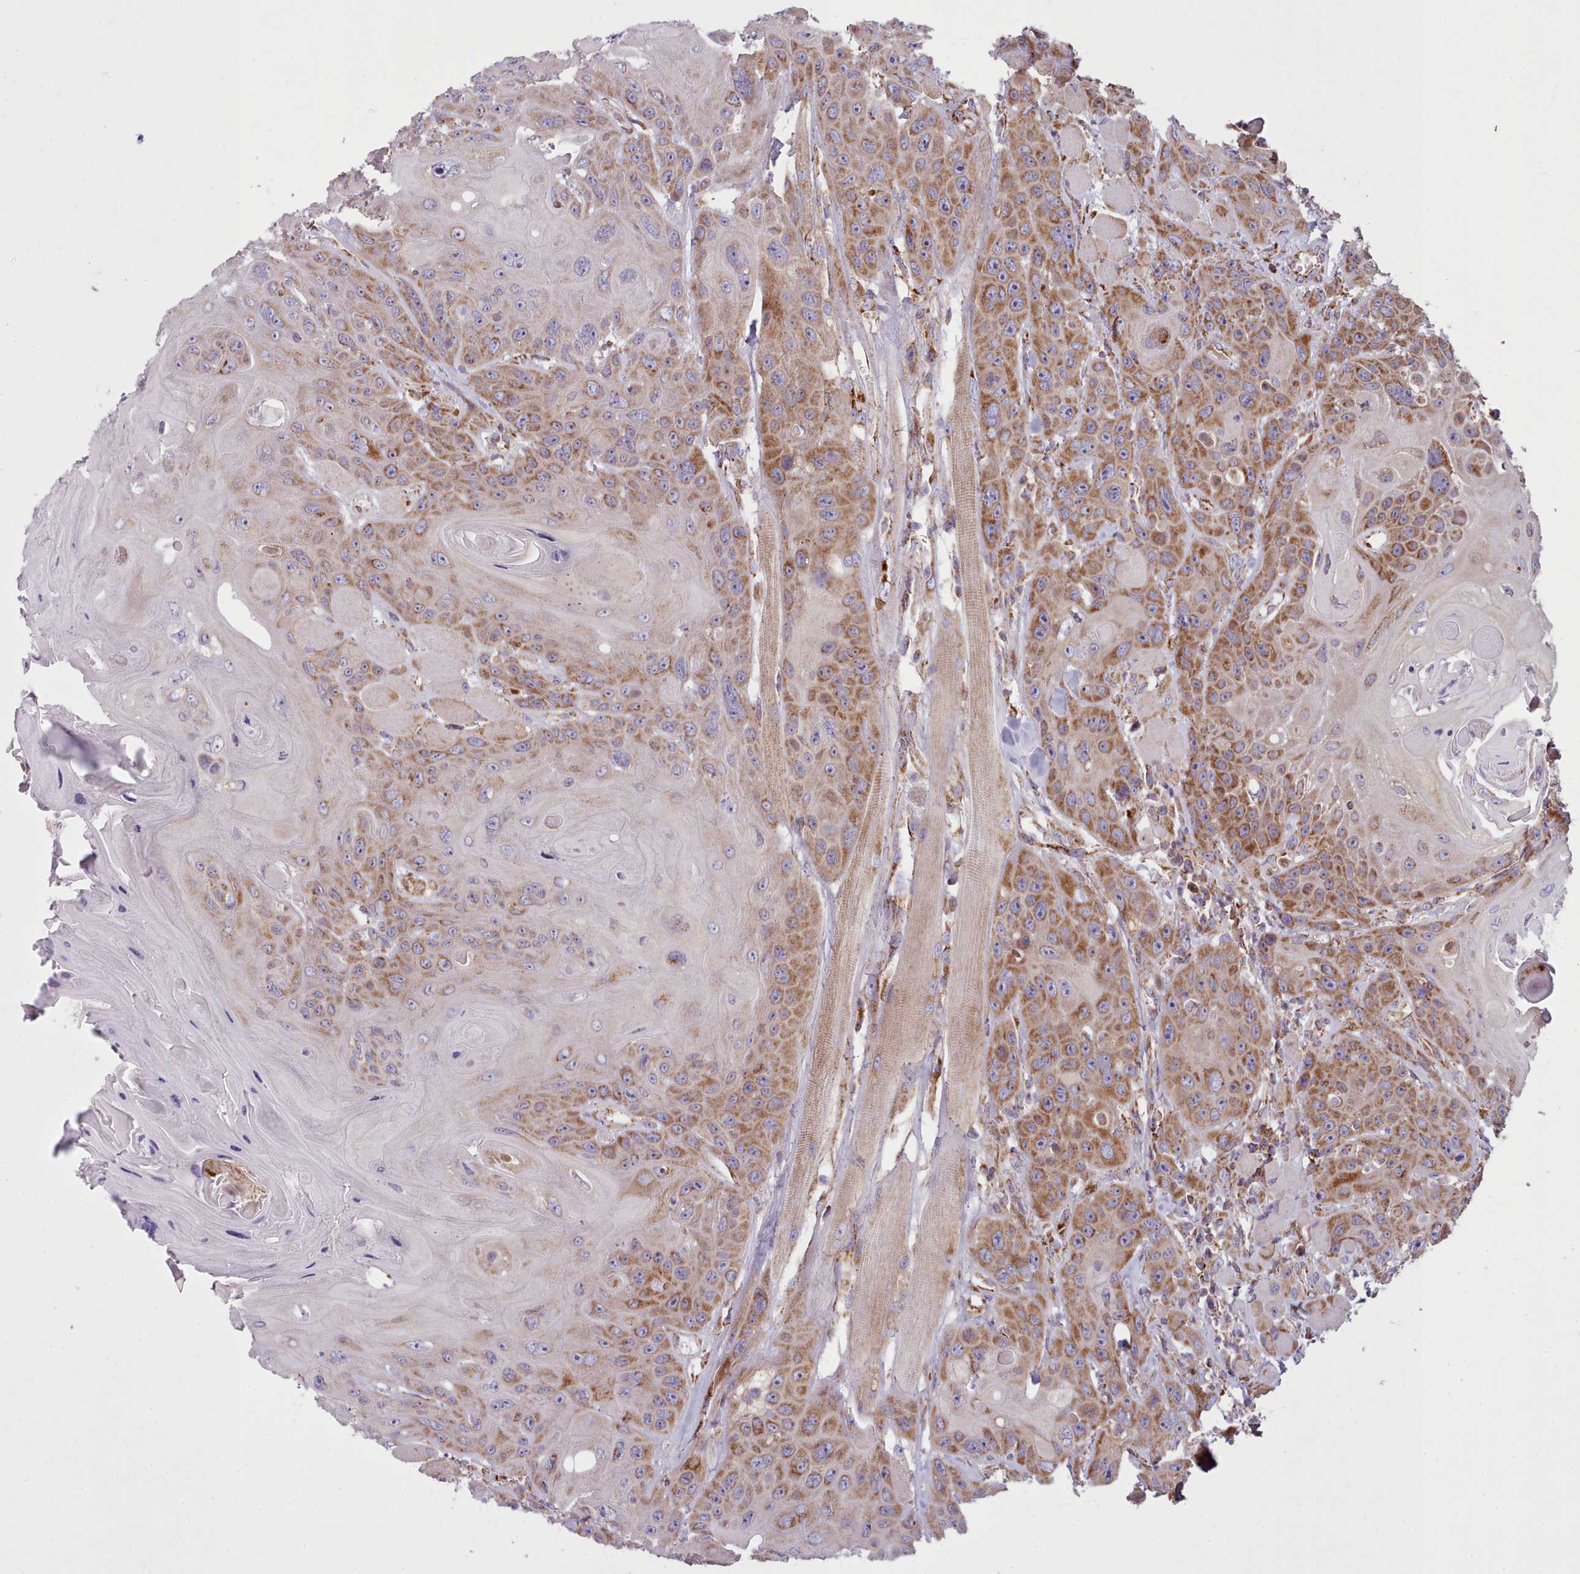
{"staining": {"intensity": "moderate", "quantity": ">75%", "location": "cytoplasmic/membranous"}, "tissue": "head and neck cancer", "cell_type": "Tumor cells", "image_type": "cancer", "snomed": [{"axis": "morphology", "description": "Squamous cell carcinoma, NOS"}, {"axis": "topography", "description": "Head-Neck"}], "caption": "Immunohistochemistry (IHC) histopathology image of neoplastic tissue: human squamous cell carcinoma (head and neck) stained using immunohistochemistry (IHC) reveals medium levels of moderate protein expression localized specifically in the cytoplasmic/membranous of tumor cells, appearing as a cytoplasmic/membranous brown color.", "gene": "SRP54", "patient": {"sex": "female", "age": 59}}